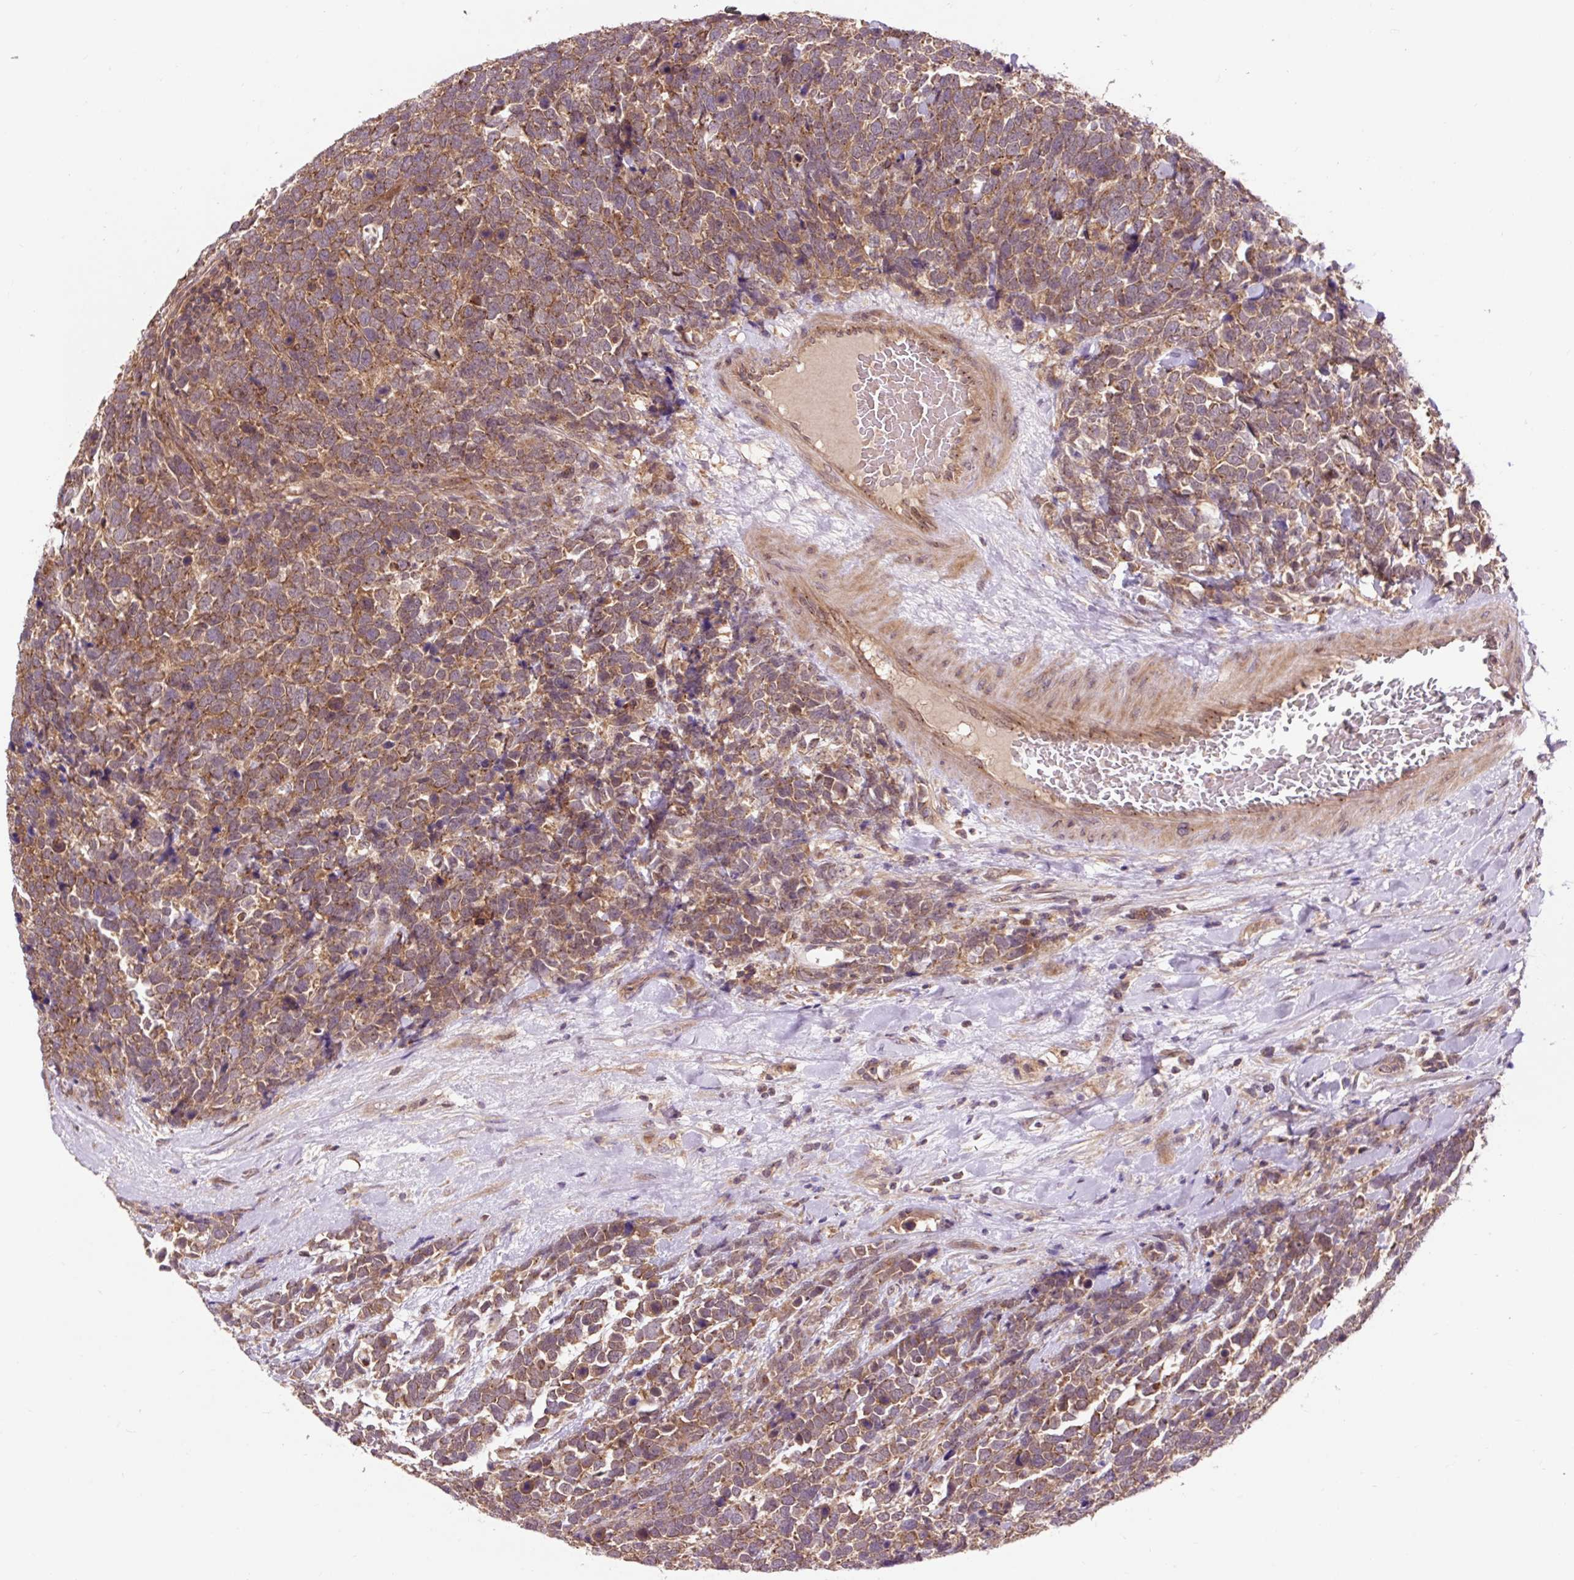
{"staining": {"intensity": "moderate", "quantity": ">75%", "location": "cytoplasmic/membranous"}, "tissue": "urothelial cancer", "cell_type": "Tumor cells", "image_type": "cancer", "snomed": [{"axis": "morphology", "description": "Urothelial carcinoma, High grade"}, {"axis": "topography", "description": "Urinary bladder"}], "caption": "The micrograph displays a brown stain indicating the presence of a protein in the cytoplasmic/membranous of tumor cells in urothelial carcinoma (high-grade). The protein is shown in brown color, while the nuclei are stained blue.", "gene": "MMS19", "patient": {"sex": "female", "age": 82}}